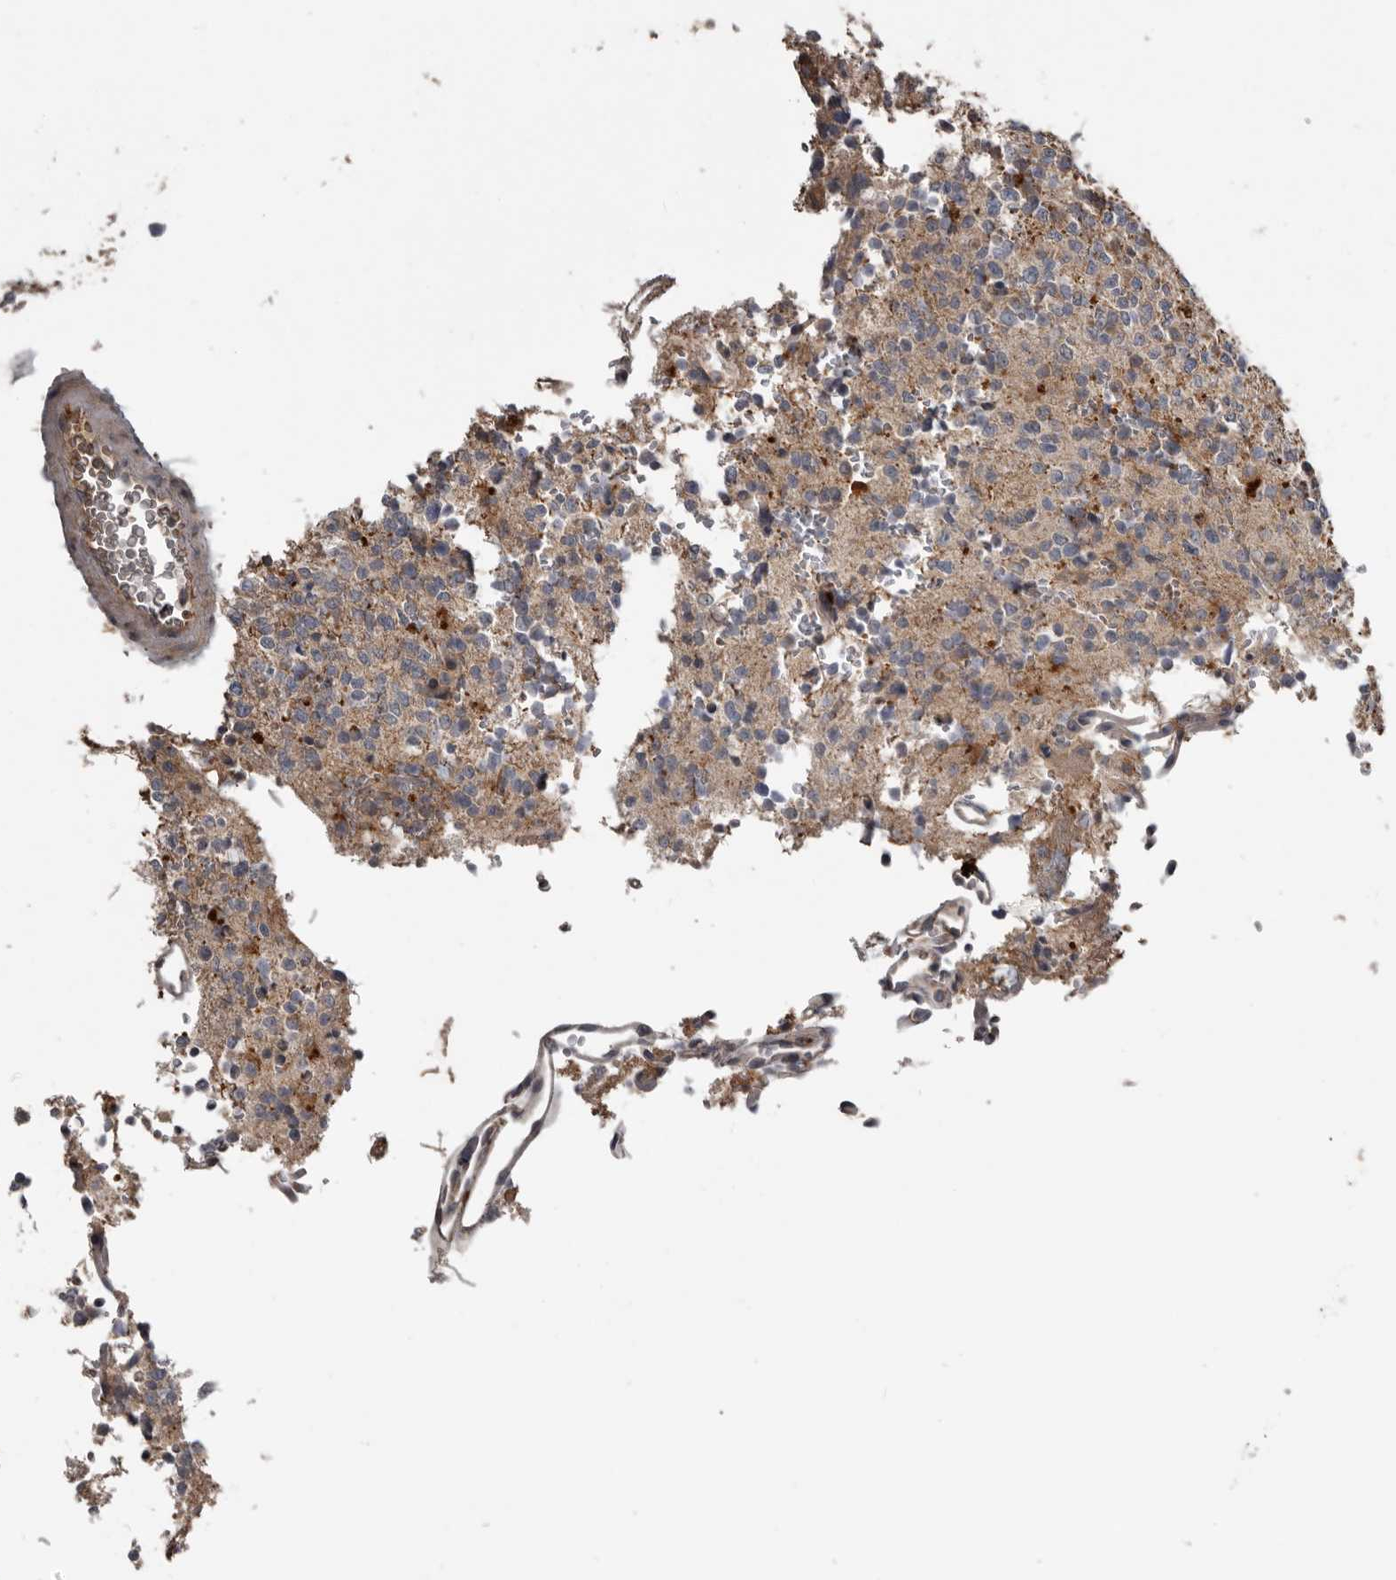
{"staining": {"intensity": "weak", "quantity": "<25%", "location": "cytoplasmic/membranous"}, "tissue": "glioma", "cell_type": "Tumor cells", "image_type": "cancer", "snomed": [{"axis": "morphology", "description": "Glioma, malignant, High grade"}, {"axis": "topography", "description": "Brain"}], "caption": "Protein analysis of glioma demonstrates no significant staining in tumor cells.", "gene": "NMUR1", "patient": {"sex": "female", "age": 62}}